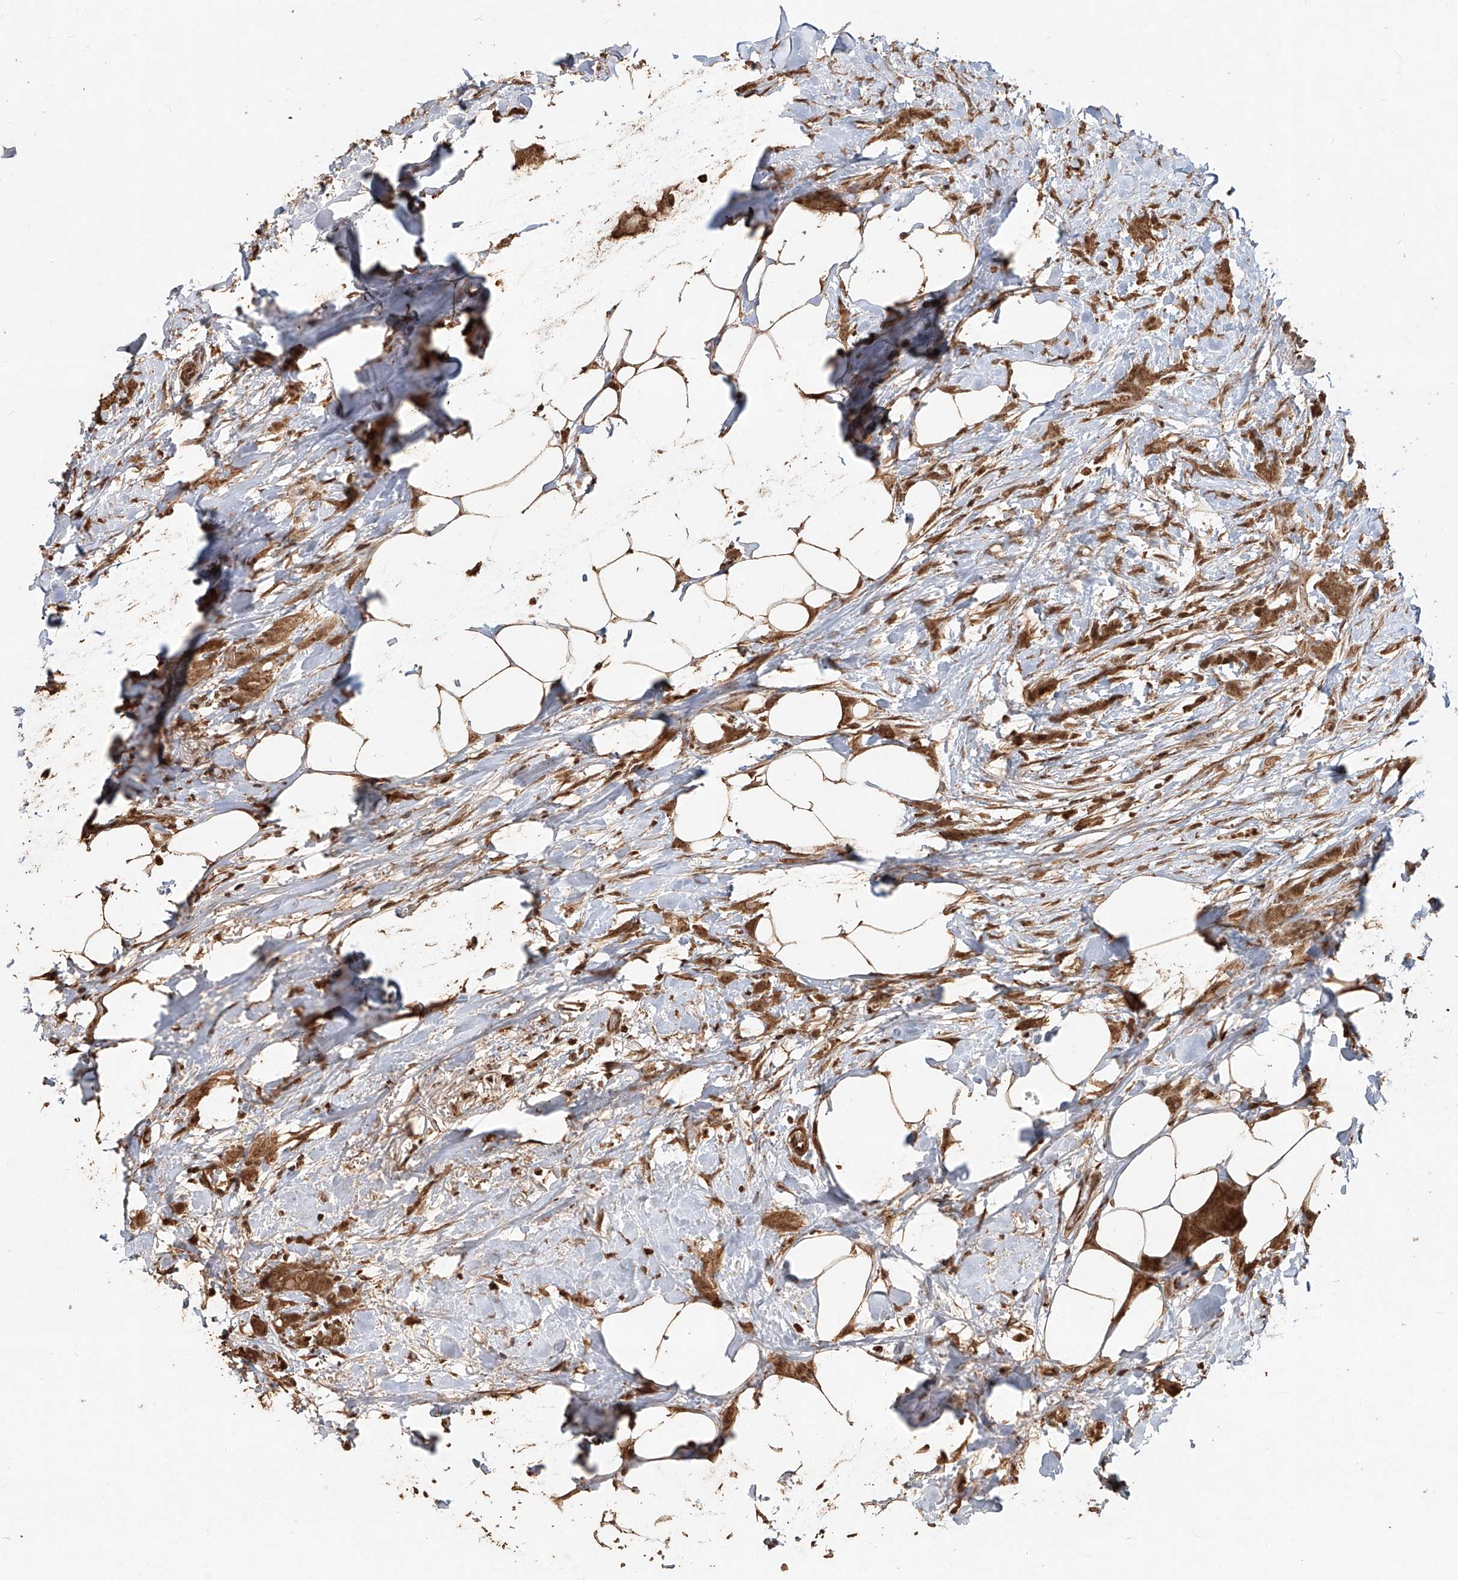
{"staining": {"intensity": "moderate", "quantity": ">75%", "location": "cytoplasmic/membranous,nuclear"}, "tissue": "breast cancer", "cell_type": "Tumor cells", "image_type": "cancer", "snomed": [{"axis": "morphology", "description": "Lobular carcinoma, in situ"}, {"axis": "morphology", "description": "Lobular carcinoma"}, {"axis": "topography", "description": "Breast"}], "caption": "Immunohistochemical staining of human breast cancer shows moderate cytoplasmic/membranous and nuclear protein staining in approximately >75% of tumor cells.", "gene": "UBE2K", "patient": {"sex": "female", "age": 41}}